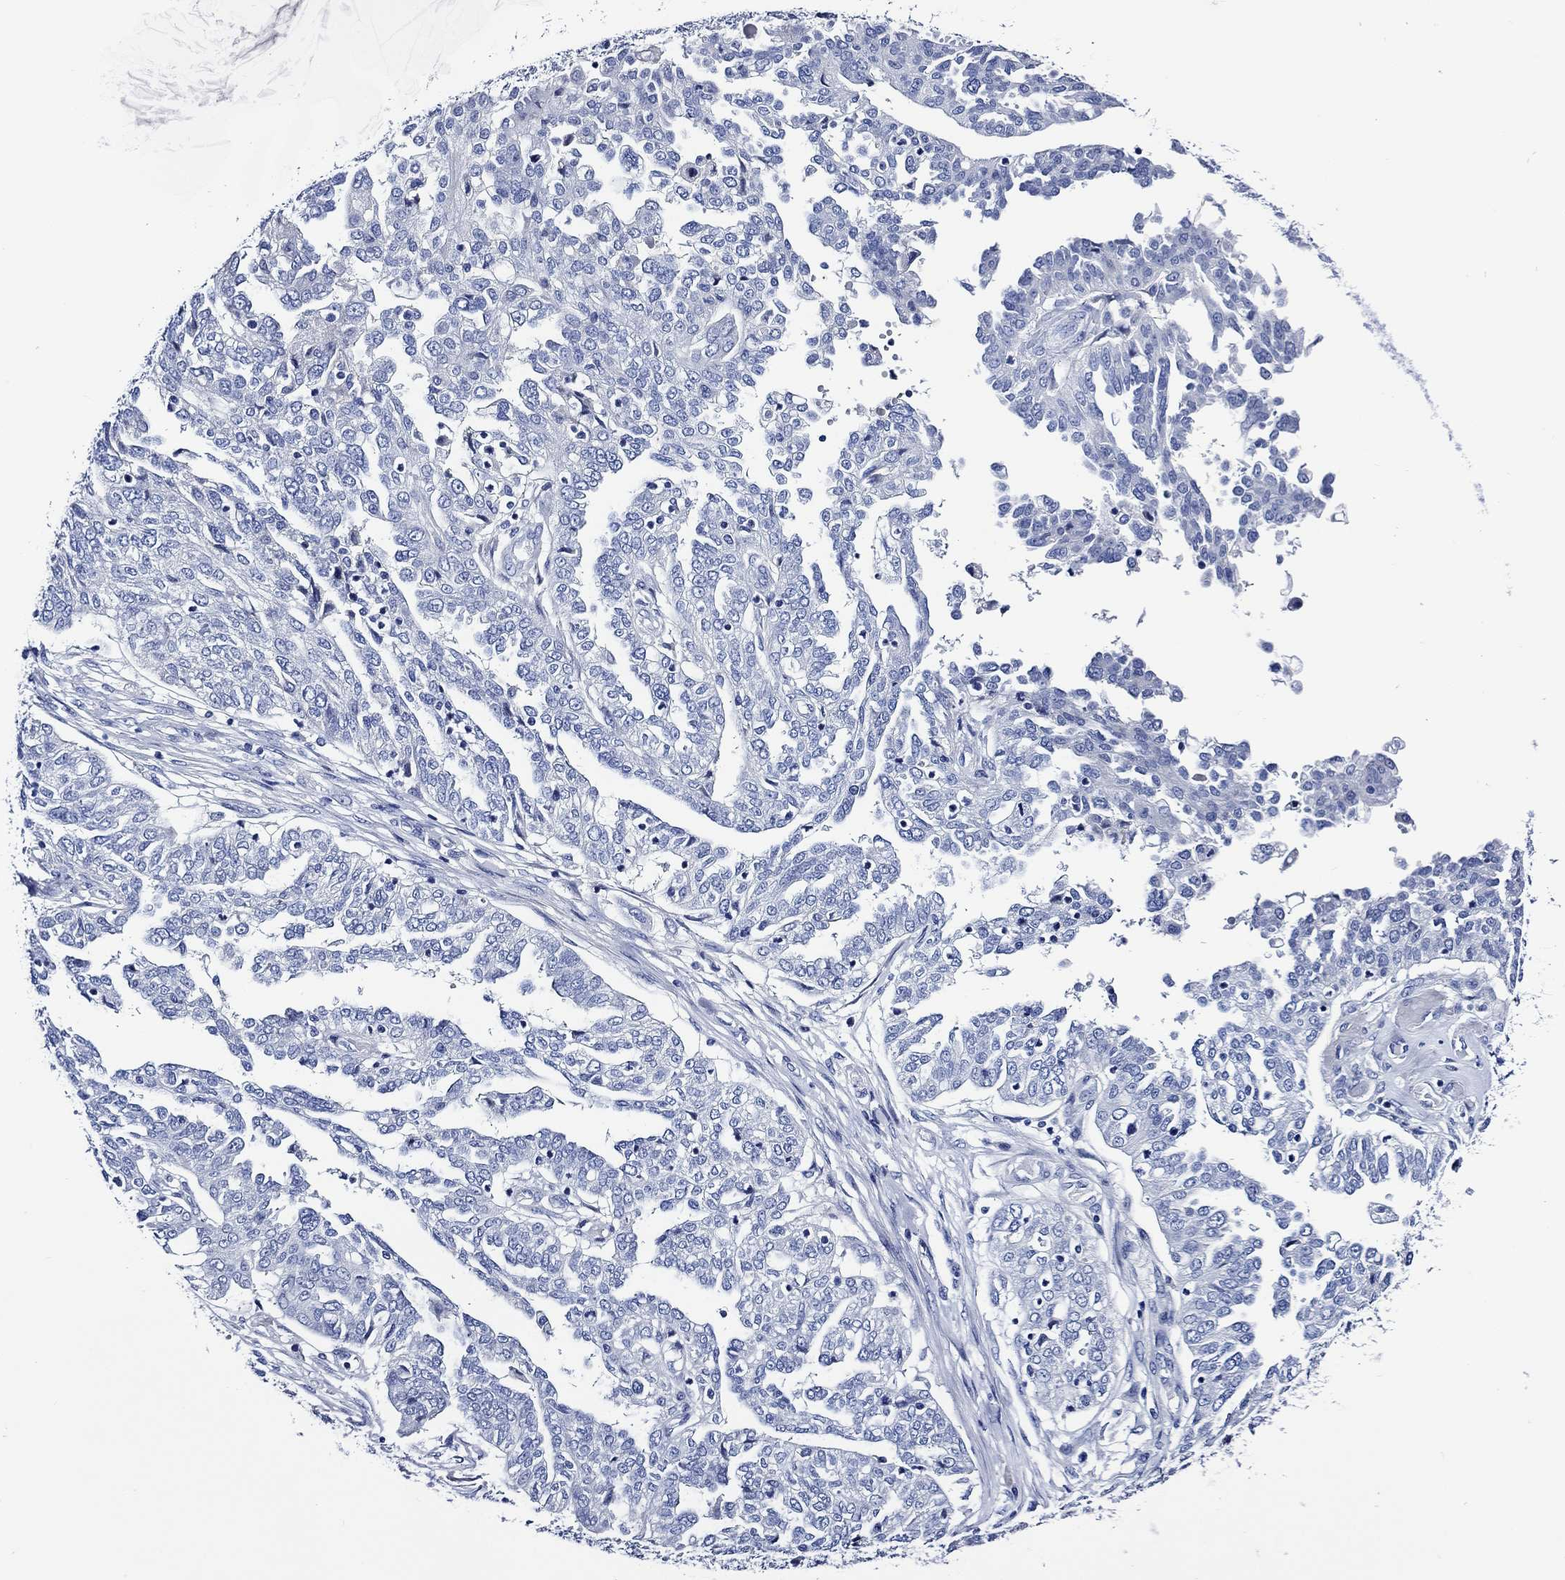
{"staining": {"intensity": "negative", "quantity": "none", "location": "none"}, "tissue": "ovarian cancer", "cell_type": "Tumor cells", "image_type": "cancer", "snomed": [{"axis": "morphology", "description": "Cystadenocarcinoma, serous, NOS"}, {"axis": "topography", "description": "Ovary"}], "caption": "A histopathology image of ovarian cancer (serous cystadenocarcinoma) stained for a protein shows no brown staining in tumor cells.", "gene": "WDR62", "patient": {"sex": "female", "age": 67}}